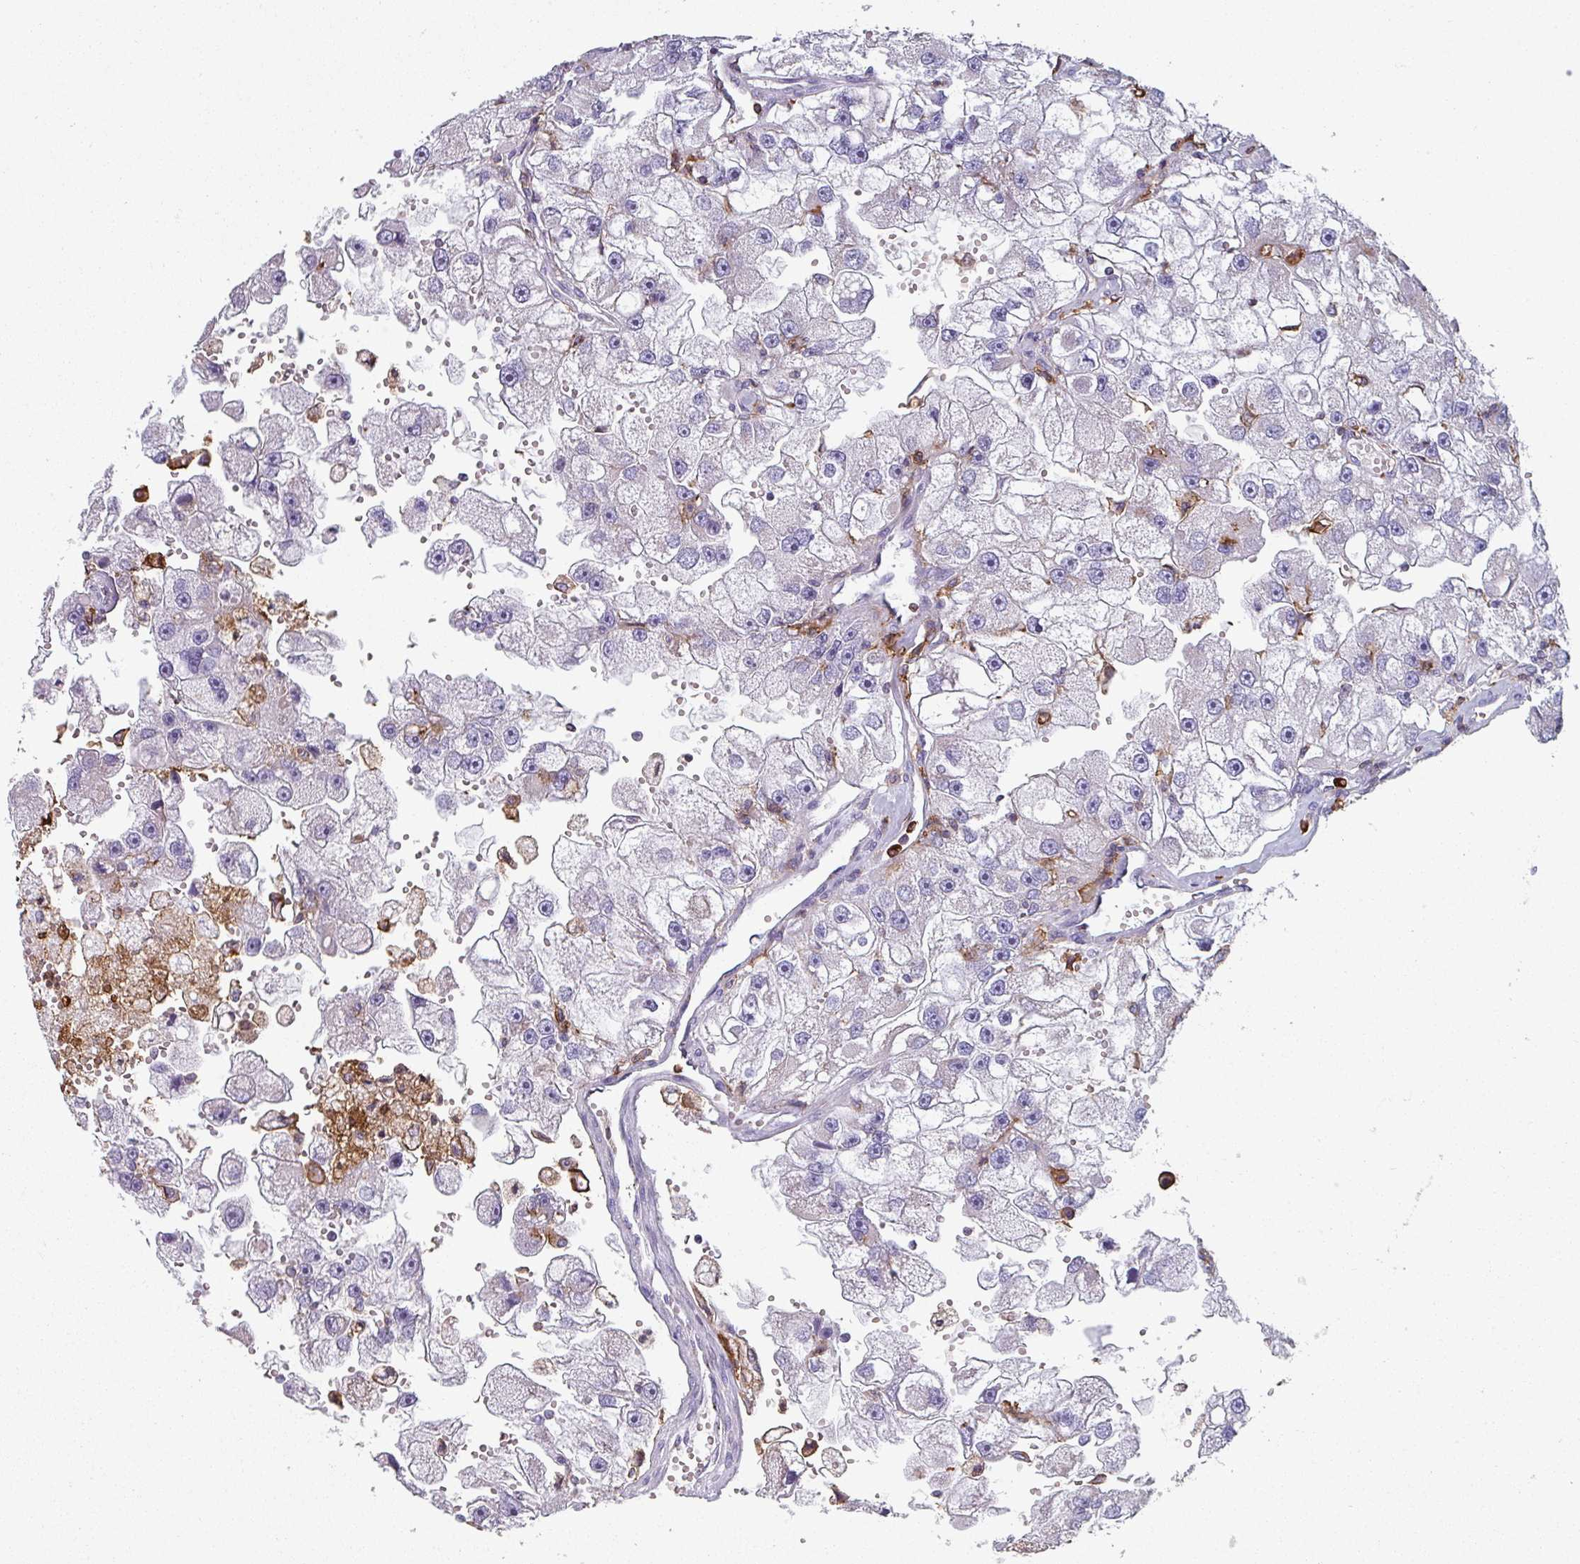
{"staining": {"intensity": "negative", "quantity": "none", "location": "none"}, "tissue": "renal cancer", "cell_type": "Tumor cells", "image_type": "cancer", "snomed": [{"axis": "morphology", "description": "Adenocarcinoma, NOS"}, {"axis": "topography", "description": "Kidney"}], "caption": "Micrograph shows no significant protein positivity in tumor cells of renal cancer.", "gene": "EXOSC5", "patient": {"sex": "male", "age": 63}}